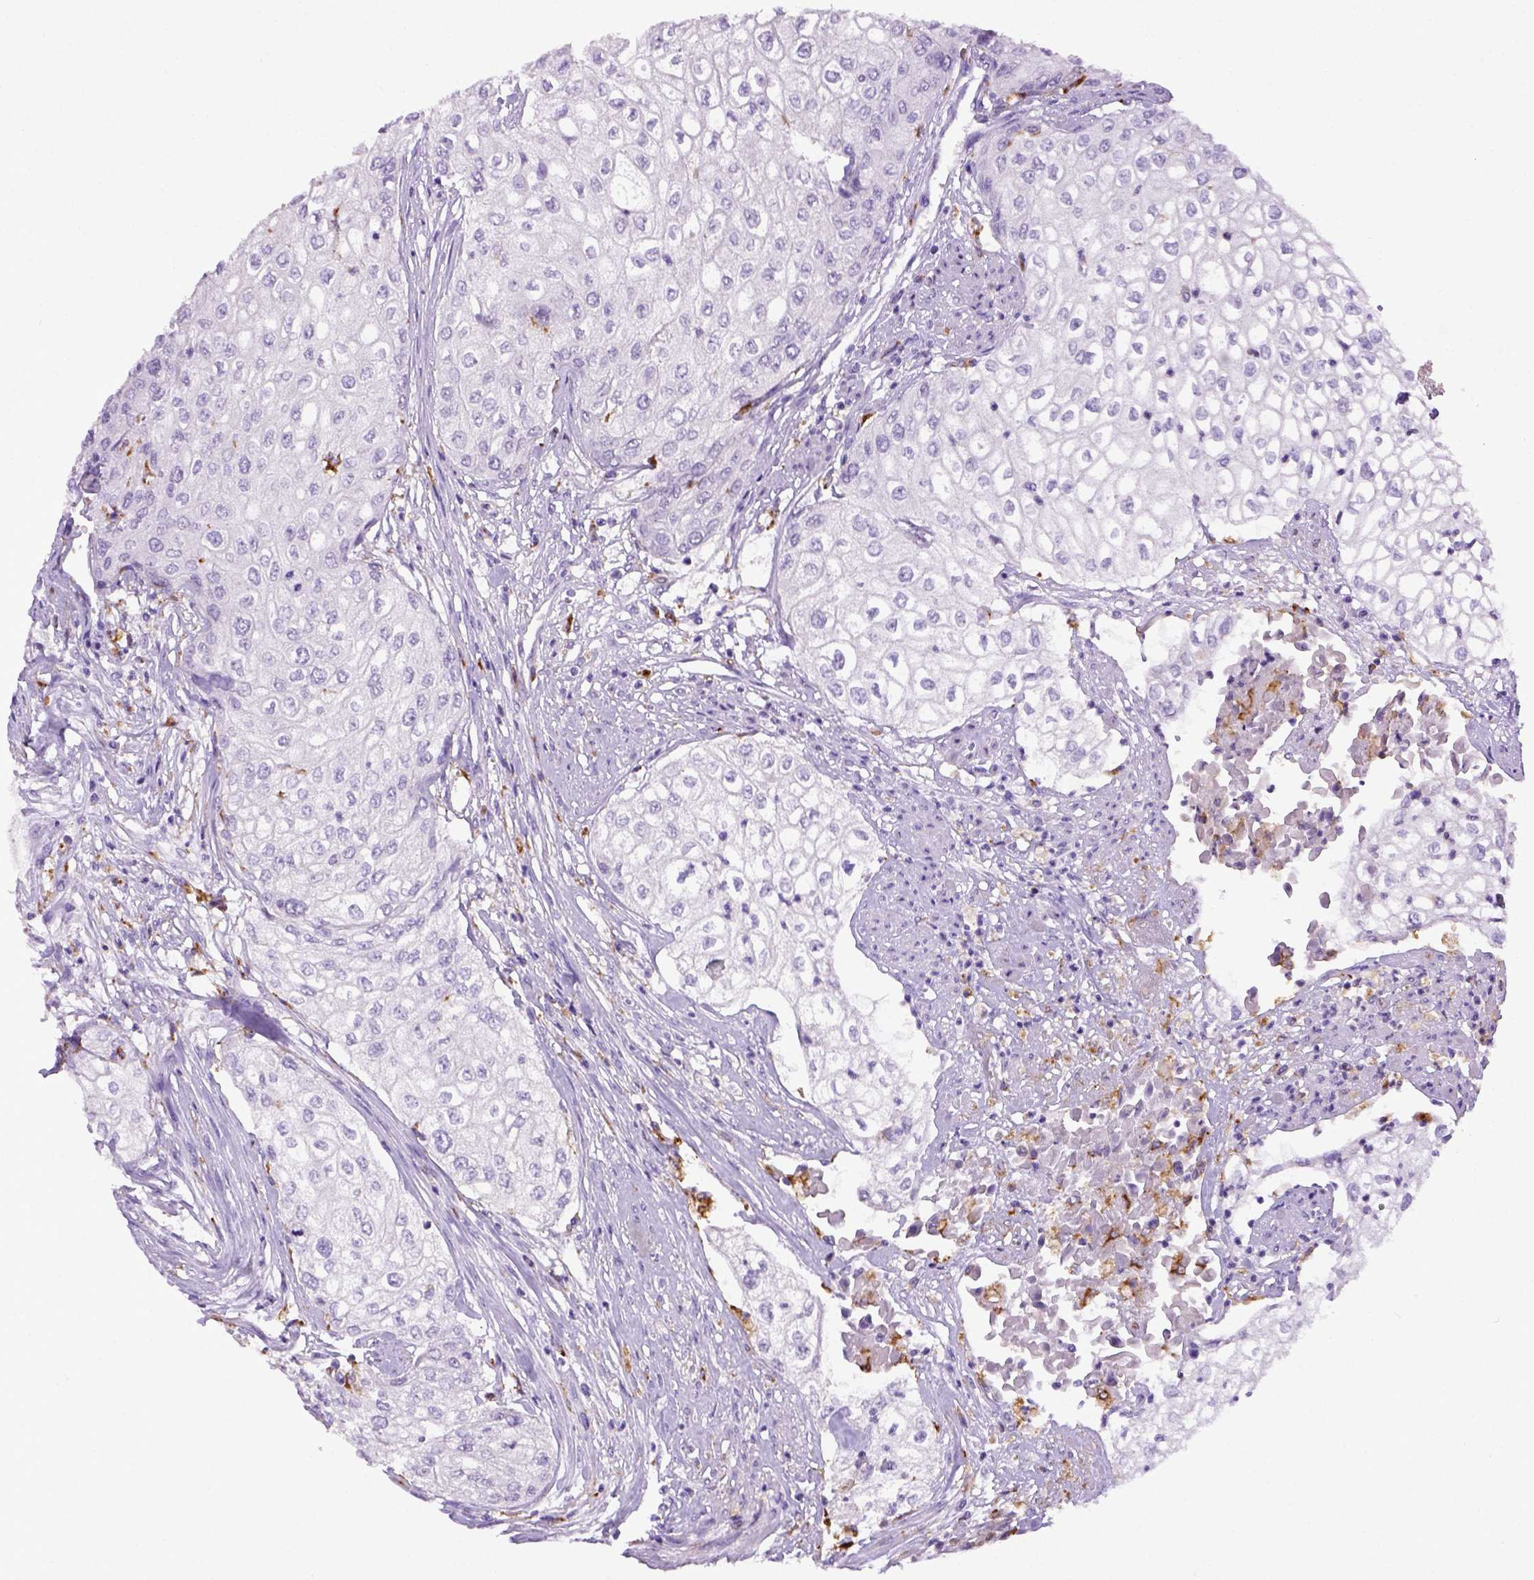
{"staining": {"intensity": "negative", "quantity": "none", "location": "none"}, "tissue": "urothelial cancer", "cell_type": "Tumor cells", "image_type": "cancer", "snomed": [{"axis": "morphology", "description": "Urothelial carcinoma, High grade"}, {"axis": "topography", "description": "Urinary bladder"}], "caption": "This is an immunohistochemistry image of urothelial carcinoma (high-grade). There is no expression in tumor cells.", "gene": "CD68", "patient": {"sex": "male", "age": 62}}